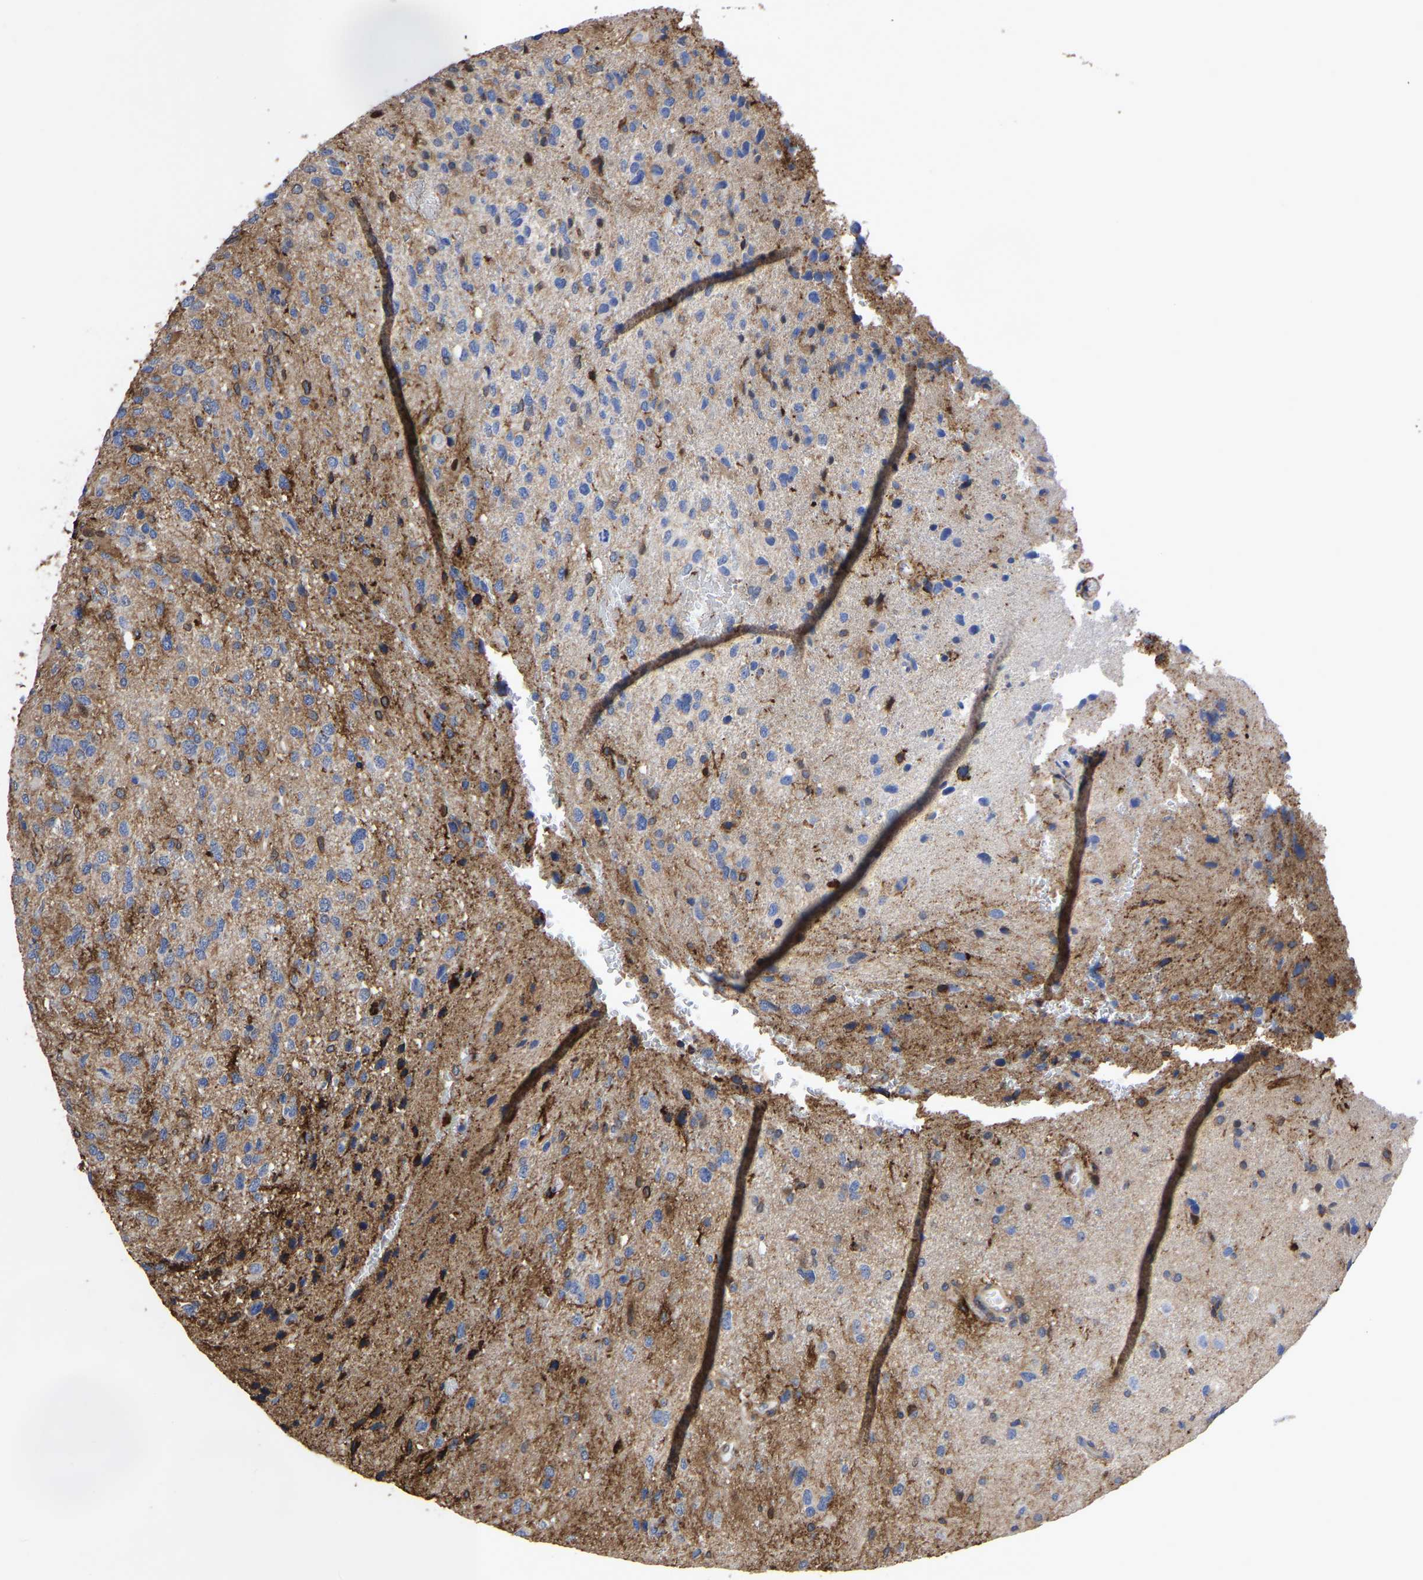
{"staining": {"intensity": "negative", "quantity": "none", "location": "none"}, "tissue": "glioma", "cell_type": "Tumor cells", "image_type": "cancer", "snomed": [{"axis": "morphology", "description": "Glioma, malignant, High grade"}, {"axis": "topography", "description": "Brain"}], "caption": "Immunohistochemical staining of human glioma shows no significant positivity in tumor cells.", "gene": "LIF", "patient": {"sex": "female", "age": 58}}